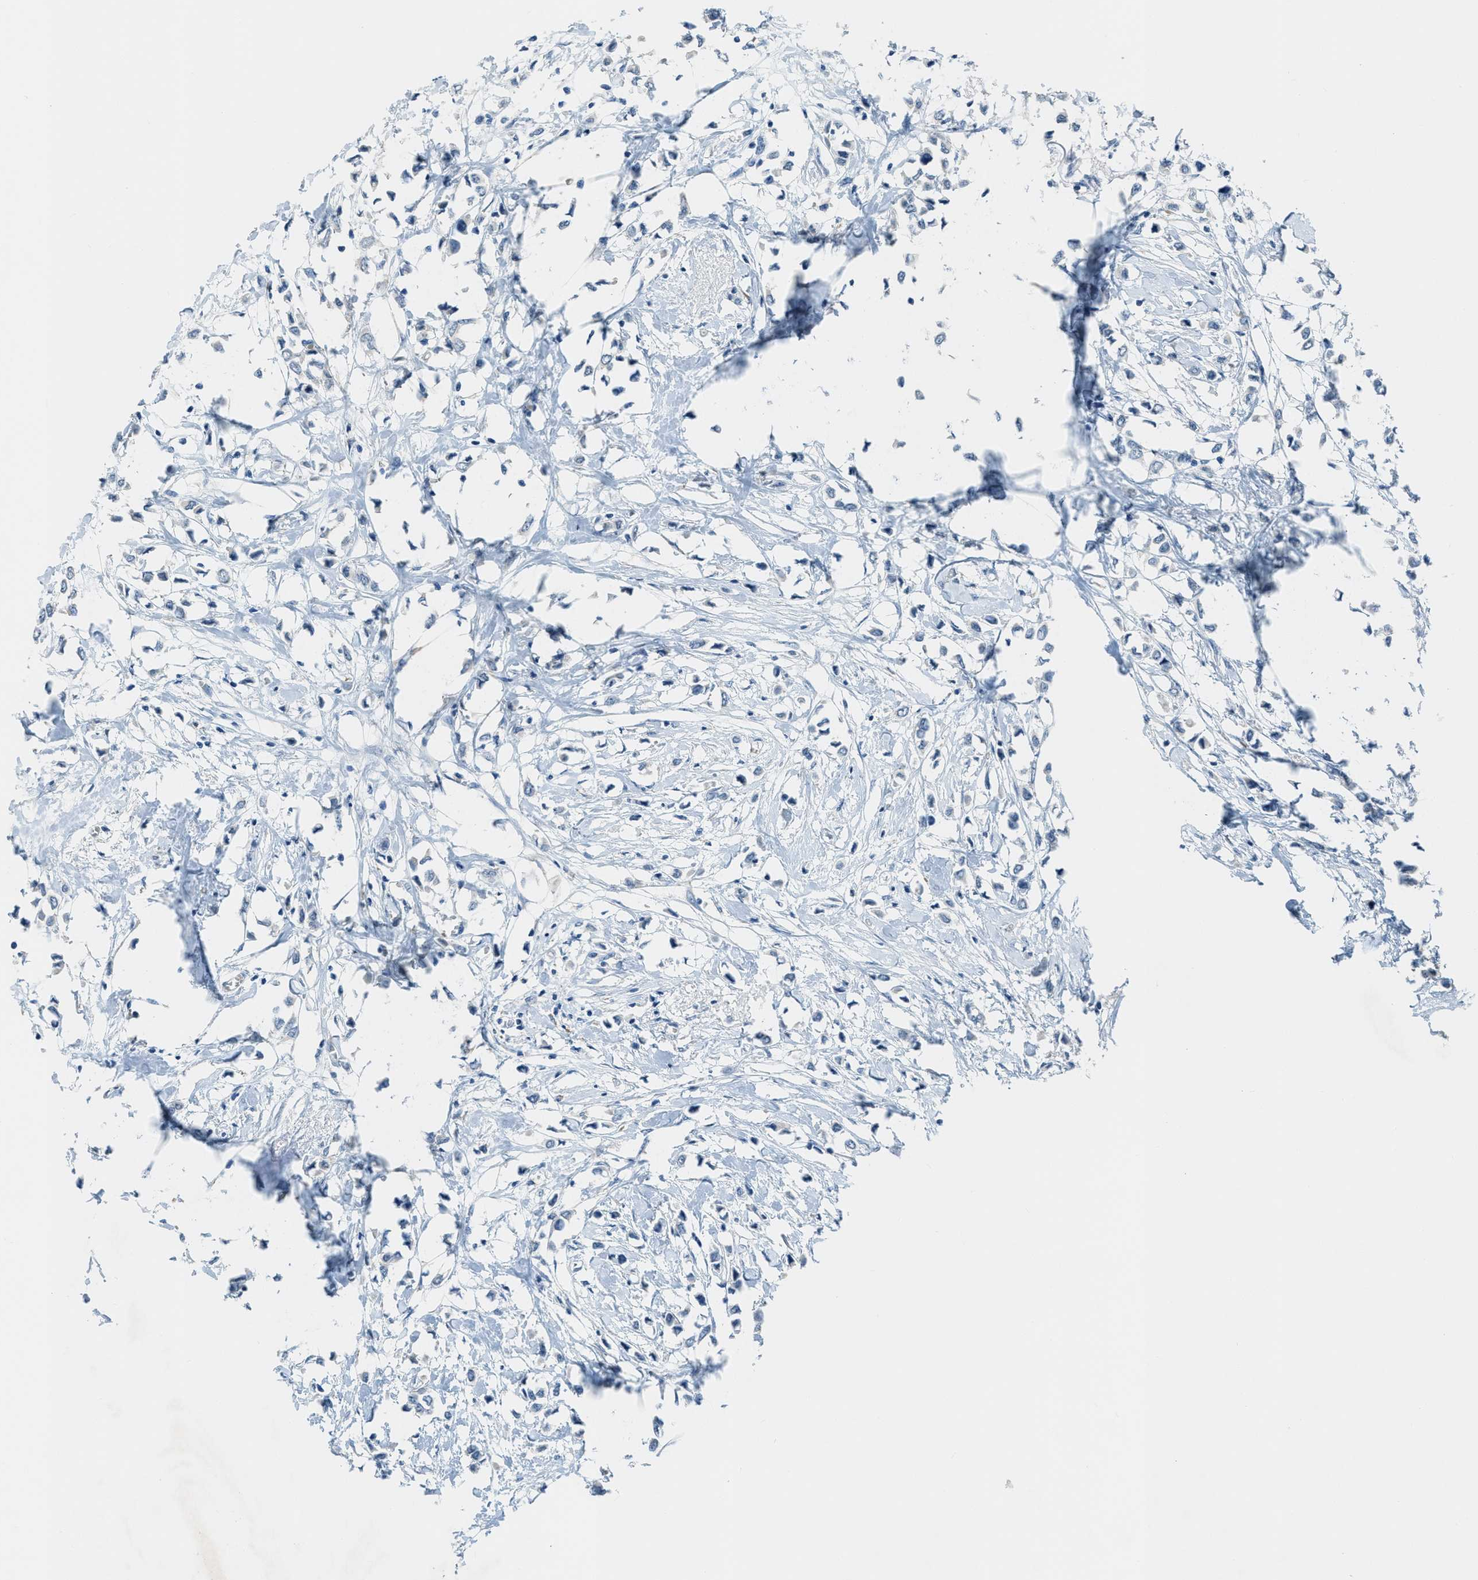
{"staining": {"intensity": "negative", "quantity": "none", "location": "none"}, "tissue": "breast cancer", "cell_type": "Tumor cells", "image_type": "cancer", "snomed": [{"axis": "morphology", "description": "Lobular carcinoma"}, {"axis": "topography", "description": "Breast"}], "caption": "Human lobular carcinoma (breast) stained for a protein using immunohistochemistry (IHC) exhibits no staining in tumor cells.", "gene": "CDON", "patient": {"sex": "female", "age": 51}}